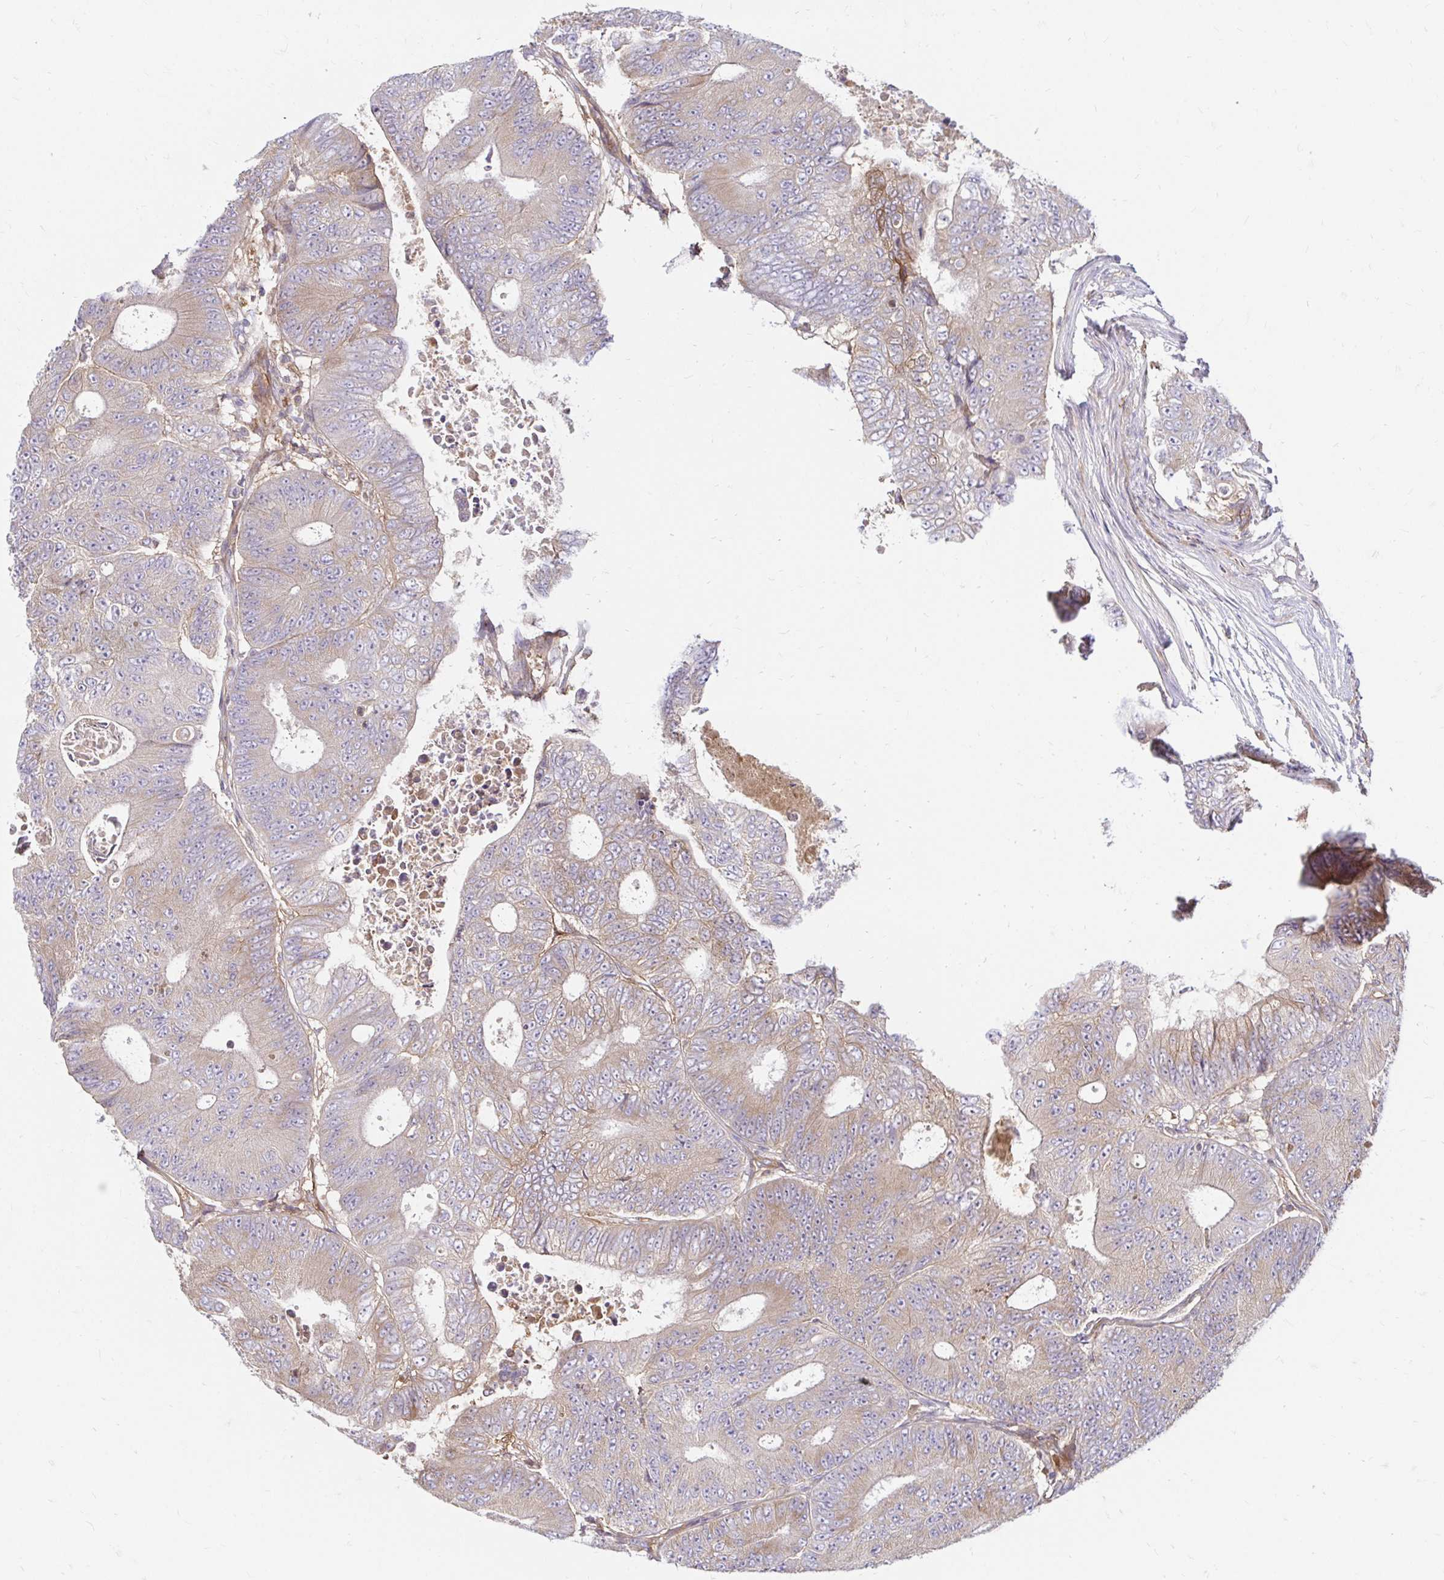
{"staining": {"intensity": "weak", "quantity": "<25%", "location": "cytoplasmic/membranous"}, "tissue": "colorectal cancer", "cell_type": "Tumor cells", "image_type": "cancer", "snomed": [{"axis": "morphology", "description": "Adenocarcinoma, NOS"}, {"axis": "topography", "description": "Colon"}], "caption": "High power microscopy image of an IHC histopathology image of colorectal adenocarcinoma, revealing no significant positivity in tumor cells.", "gene": "ITGA2", "patient": {"sex": "female", "age": 48}}